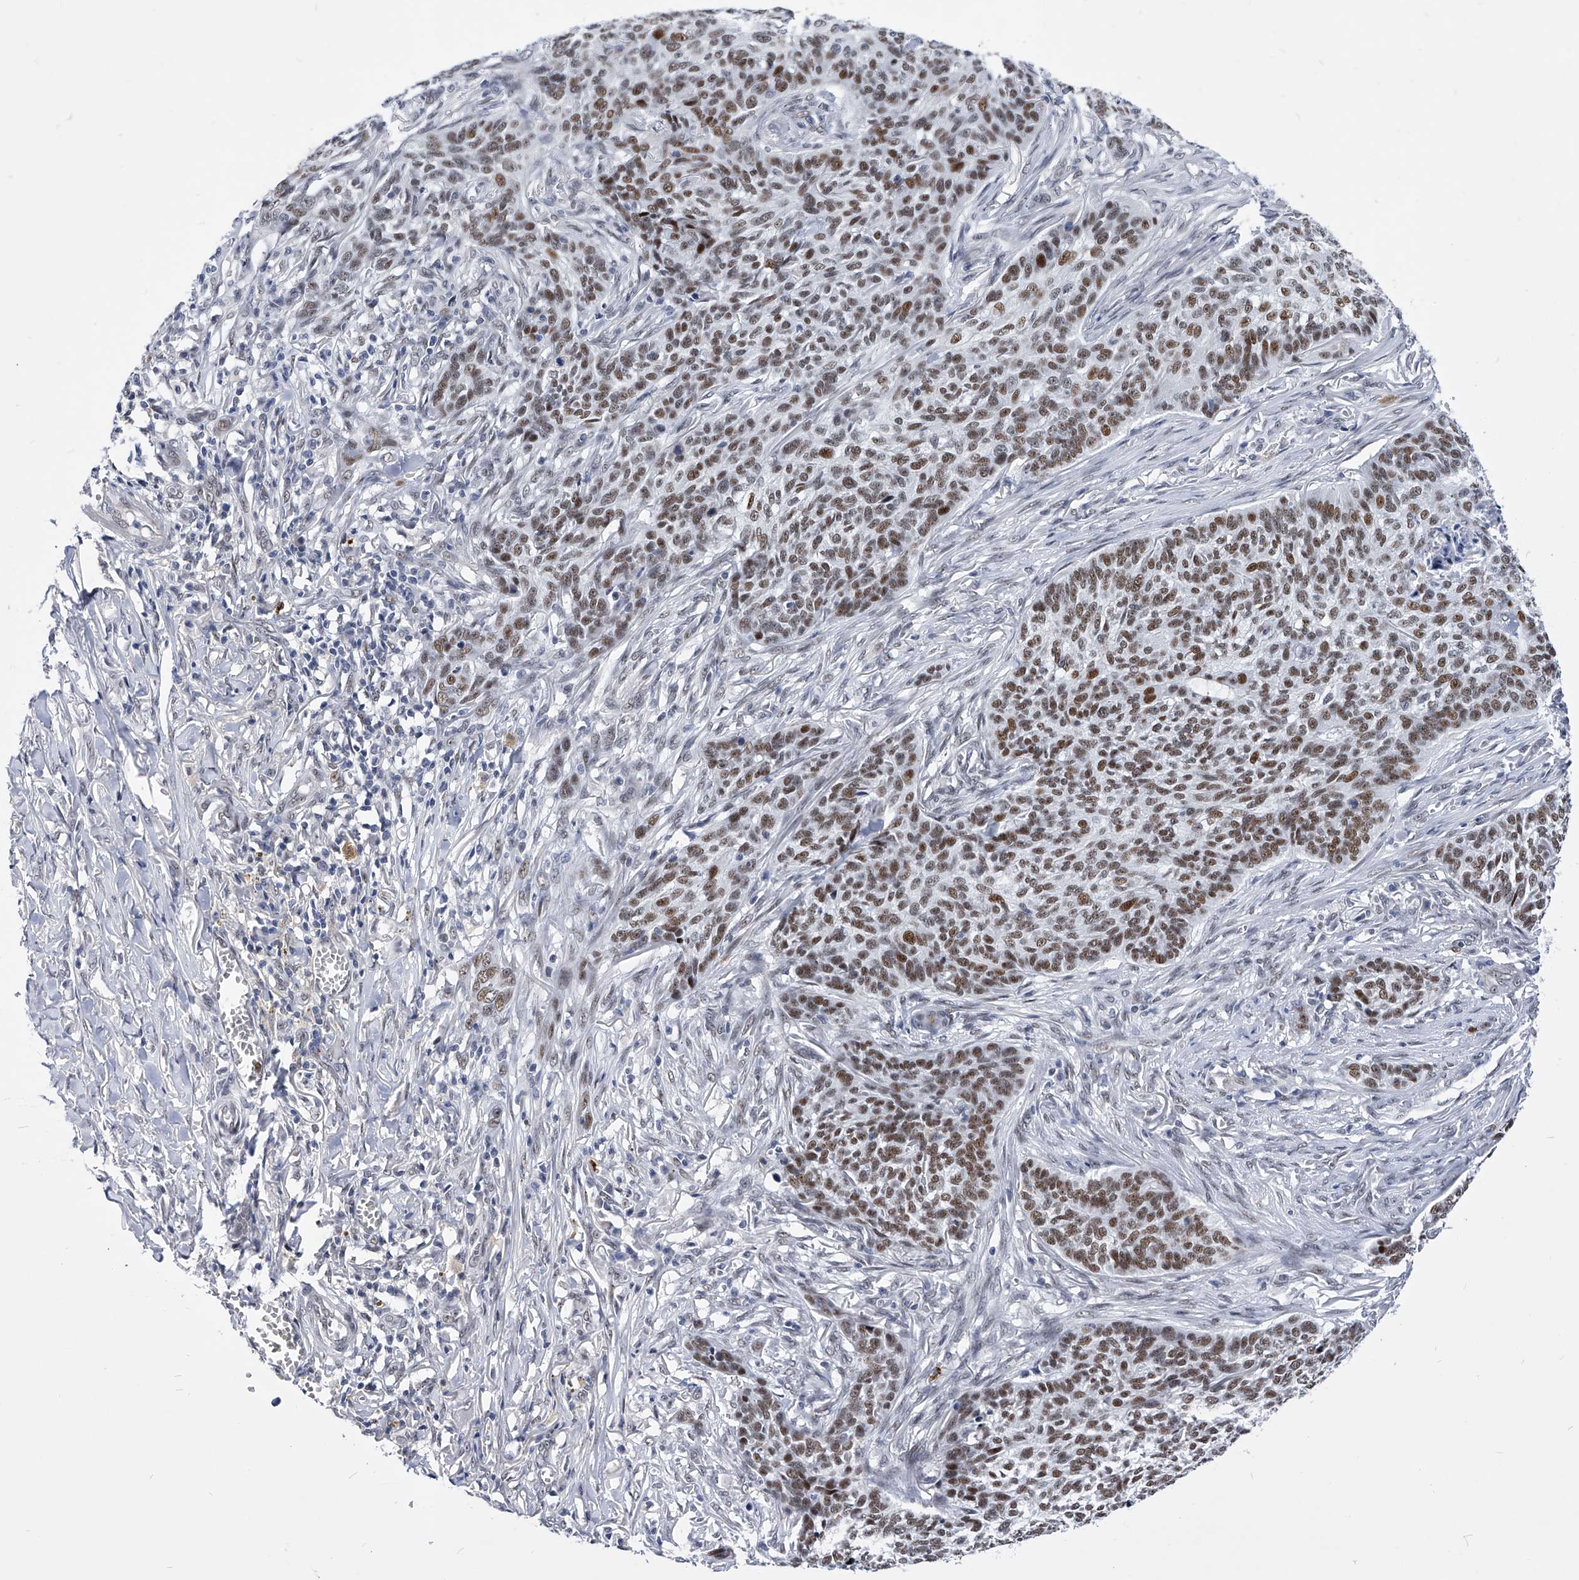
{"staining": {"intensity": "moderate", "quantity": ">75%", "location": "nuclear"}, "tissue": "skin cancer", "cell_type": "Tumor cells", "image_type": "cancer", "snomed": [{"axis": "morphology", "description": "Basal cell carcinoma"}, {"axis": "topography", "description": "Skin"}], "caption": "Immunohistochemistry (IHC) (DAB) staining of human basal cell carcinoma (skin) reveals moderate nuclear protein expression in about >75% of tumor cells.", "gene": "TESK2", "patient": {"sex": "male", "age": 85}}